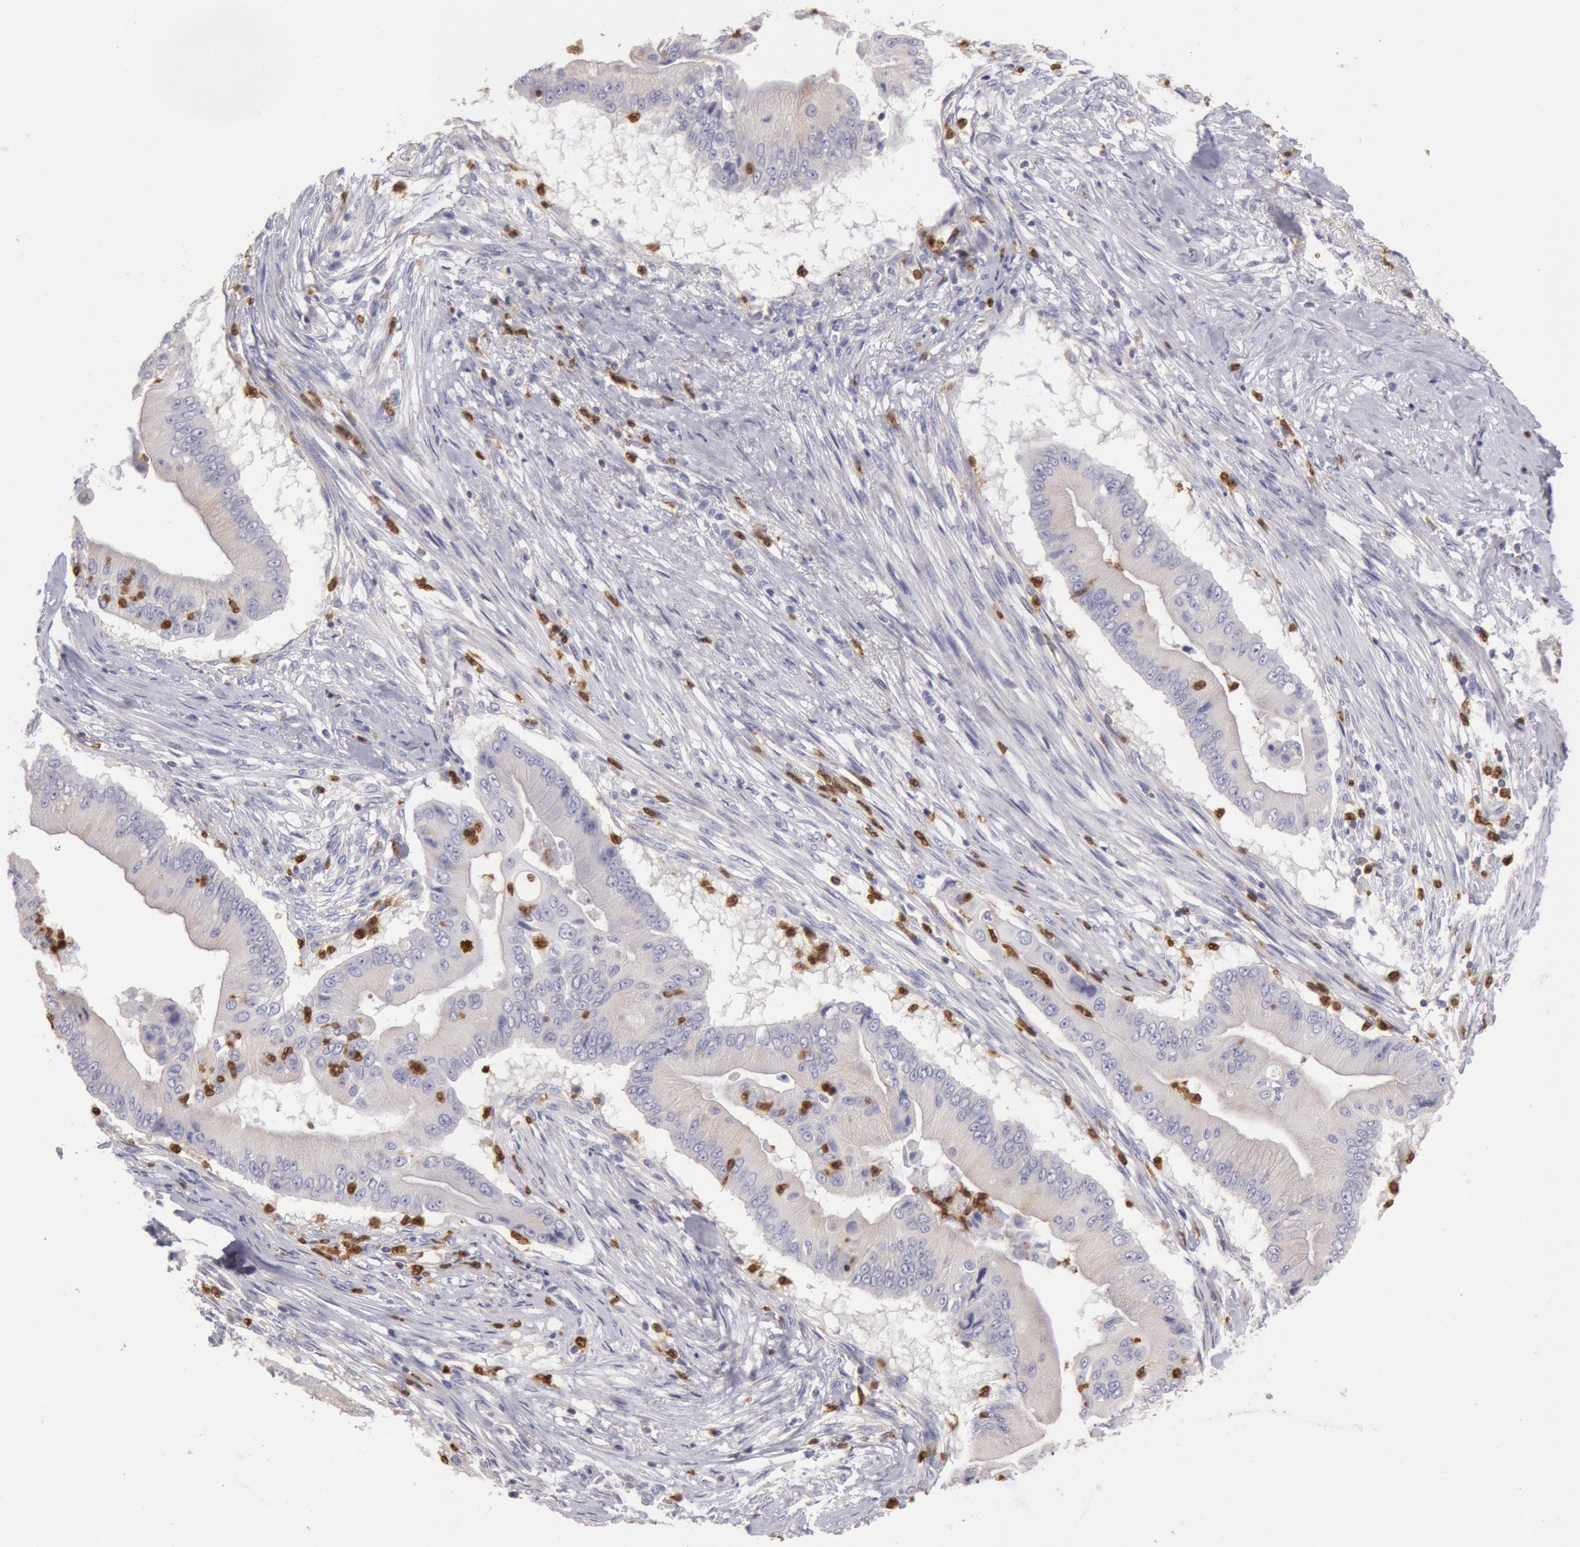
{"staining": {"intensity": "negative", "quantity": "none", "location": "none"}, "tissue": "pancreatic cancer", "cell_type": "Tumor cells", "image_type": "cancer", "snomed": [{"axis": "morphology", "description": "Adenocarcinoma, NOS"}, {"axis": "topography", "description": "Pancreas"}], "caption": "This is an immunohistochemistry photomicrograph of human pancreatic adenocarcinoma. There is no staining in tumor cells.", "gene": "RAB27A", "patient": {"sex": "male", "age": 62}}